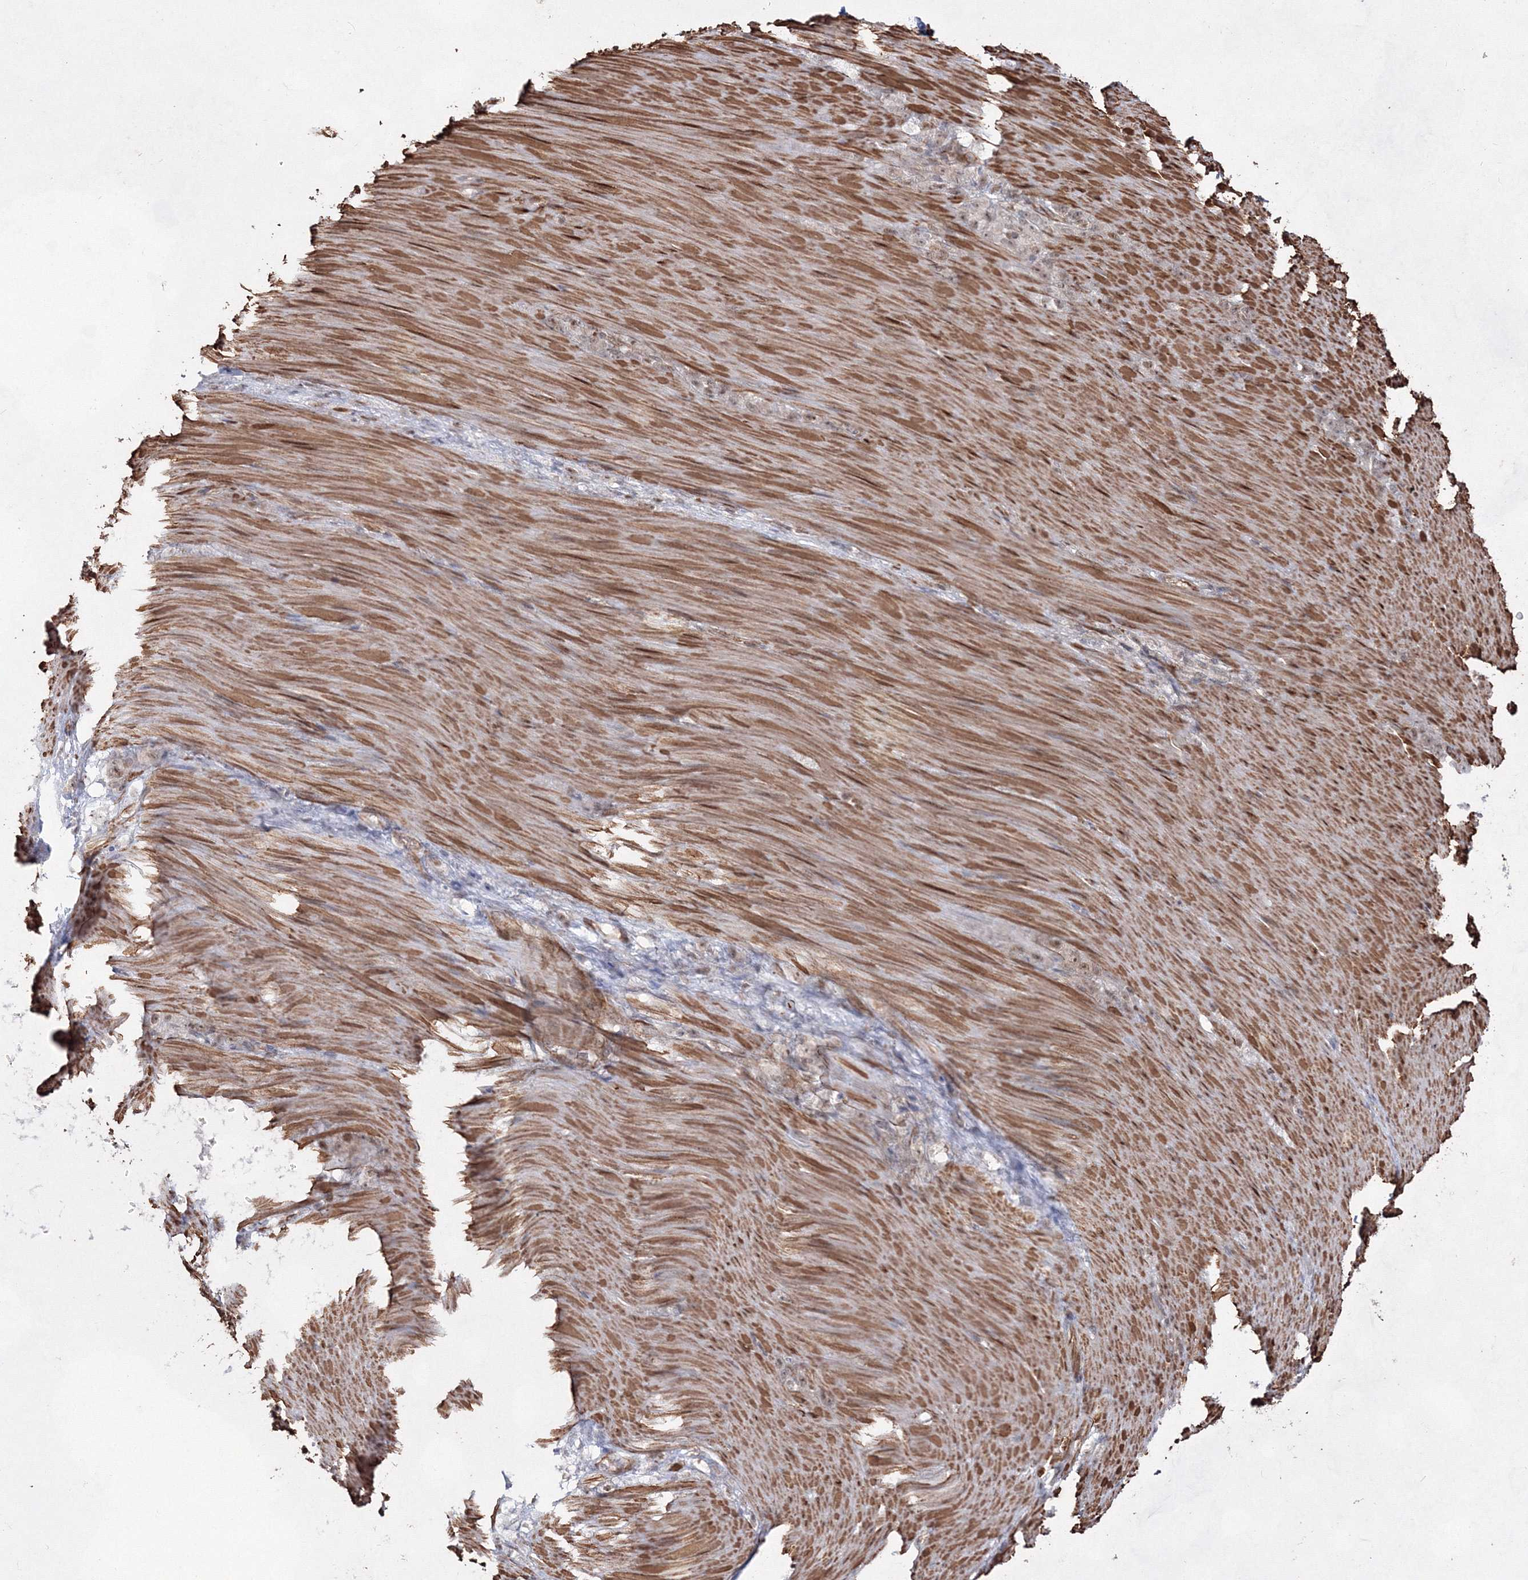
{"staining": {"intensity": "weak", "quantity": "<25%", "location": "nuclear"}, "tissue": "stomach cancer", "cell_type": "Tumor cells", "image_type": "cancer", "snomed": [{"axis": "morphology", "description": "Normal tissue, NOS"}, {"axis": "morphology", "description": "Adenocarcinoma, NOS"}, {"axis": "topography", "description": "Stomach"}], "caption": "IHC photomicrograph of adenocarcinoma (stomach) stained for a protein (brown), which shows no expression in tumor cells.", "gene": "SNIP1", "patient": {"sex": "male", "age": 82}}